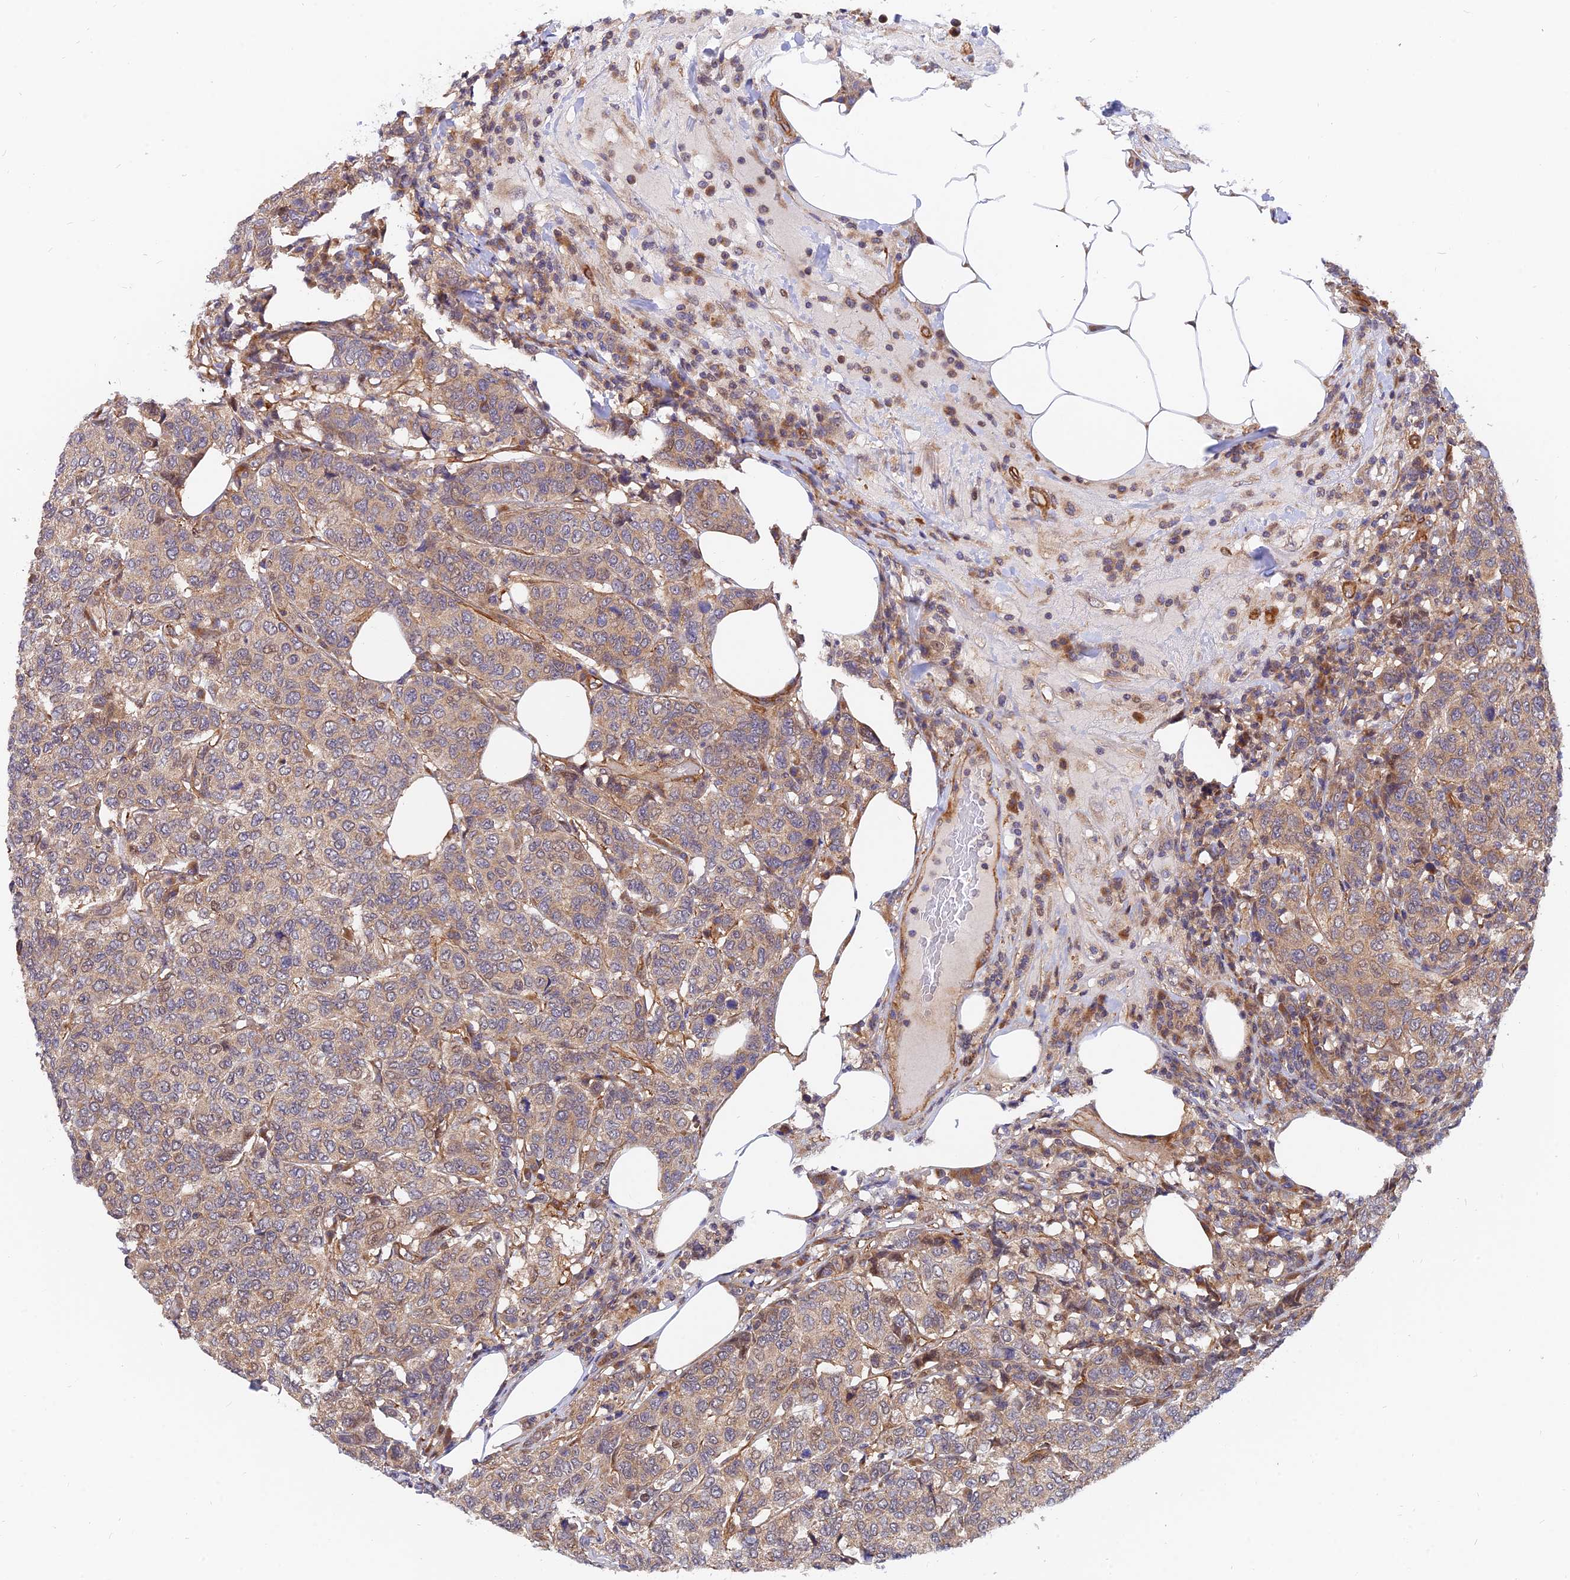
{"staining": {"intensity": "weak", "quantity": "25%-75%", "location": "cytoplasmic/membranous"}, "tissue": "breast cancer", "cell_type": "Tumor cells", "image_type": "cancer", "snomed": [{"axis": "morphology", "description": "Duct carcinoma"}, {"axis": "topography", "description": "Breast"}], "caption": "This micrograph demonstrates breast intraductal carcinoma stained with IHC to label a protein in brown. The cytoplasmic/membranous of tumor cells show weak positivity for the protein. Nuclei are counter-stained blue.", "gene": "WDR41", "patient": {"sex": "female", "age": 55}}